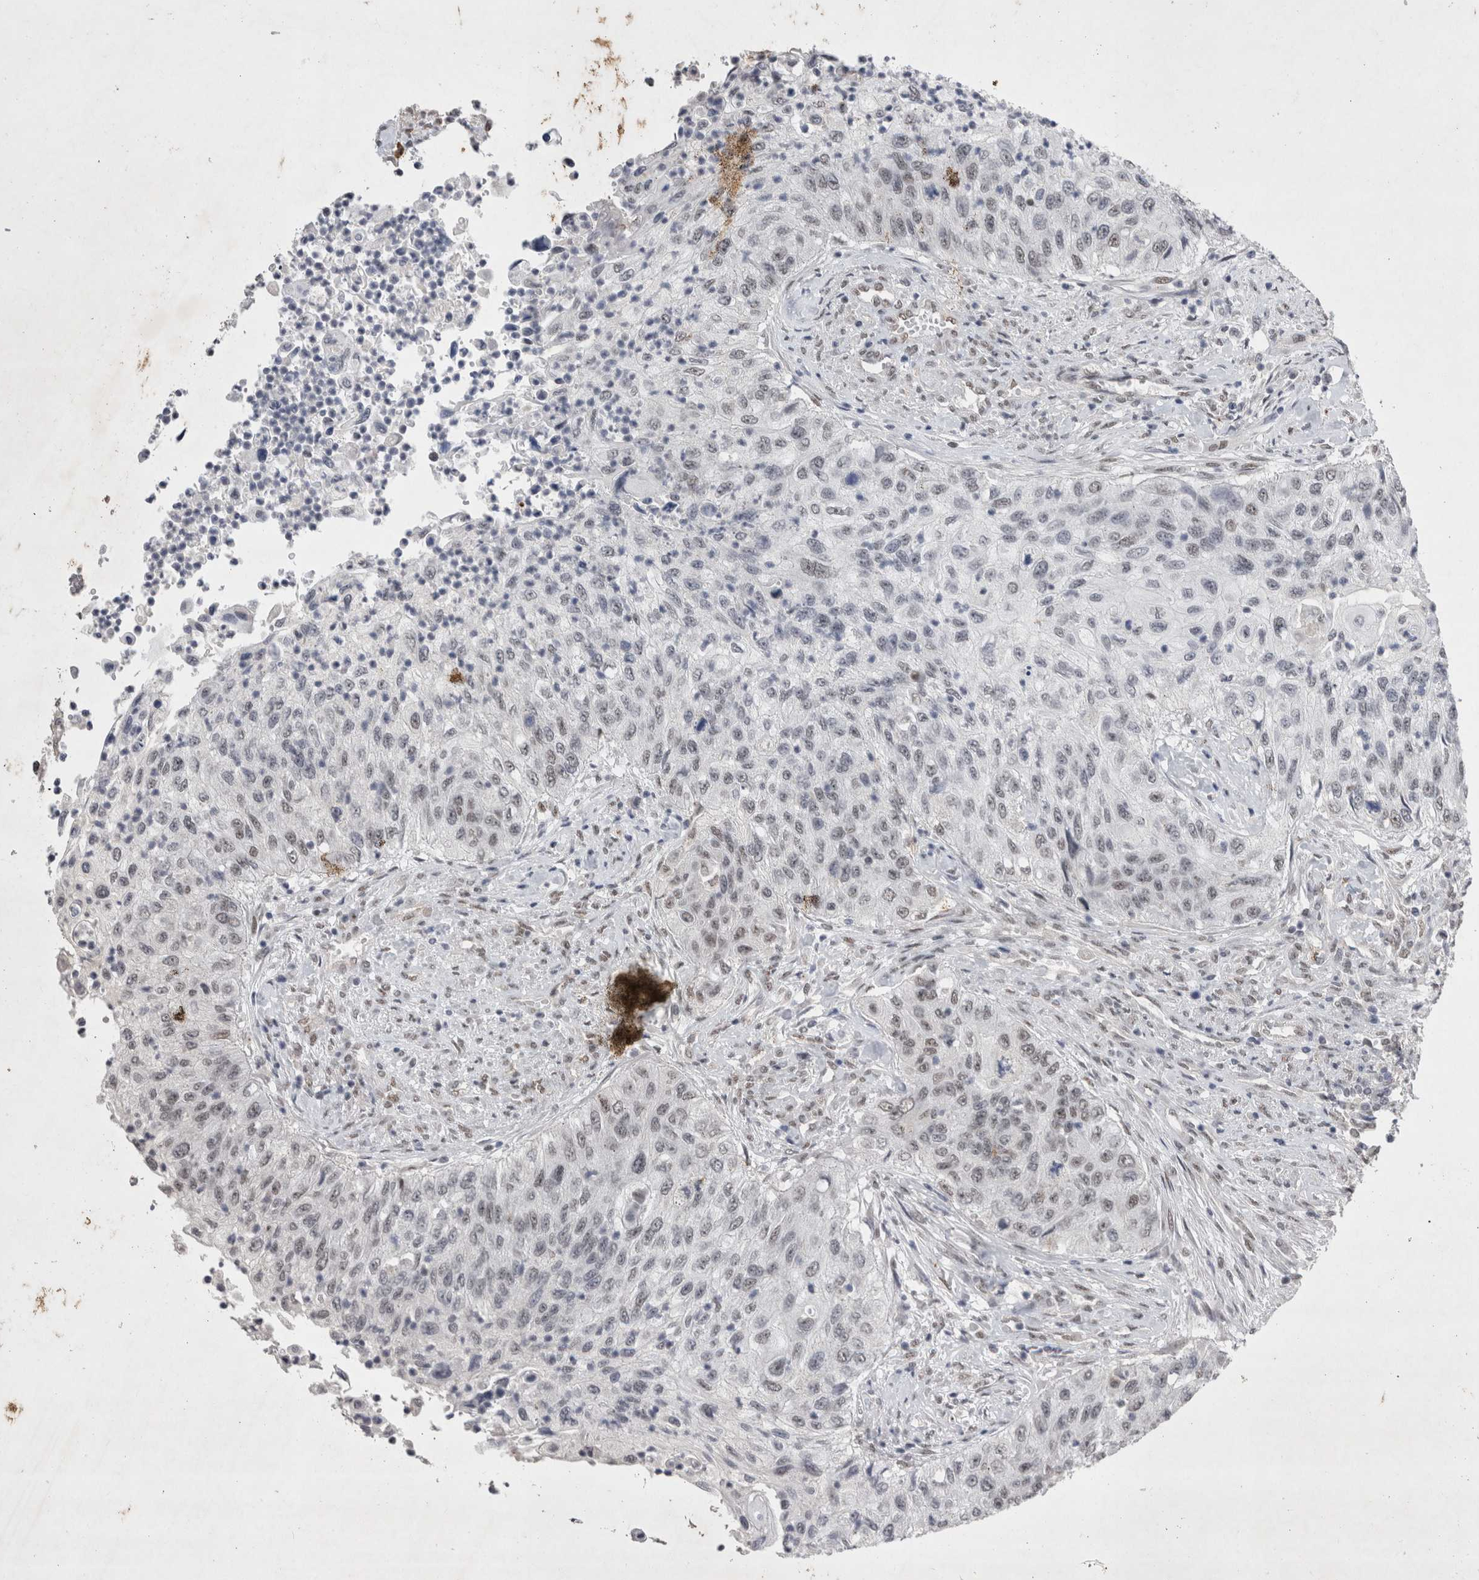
{"staining": {"intensity": "weak", "quantity": "25%-75%", "location": "nuclear"}, "tissue": "urothelial cancer", "cell_type": "Tumor cells", "image_type": "cancer", "snomed": [{"axis": "morphology", "description": "Urothelial carcinoma, High grade"}, {"axis": "topography", "description": "Urinary bladder"}], "caption": "There is low levels of weak nuclear positivity in tumor cells of urothelial cancer, as demonstrated by immunohistochemical staining (brown color).", "gene": "RBM6", "patient": {"sex": "female", "age": 60}}